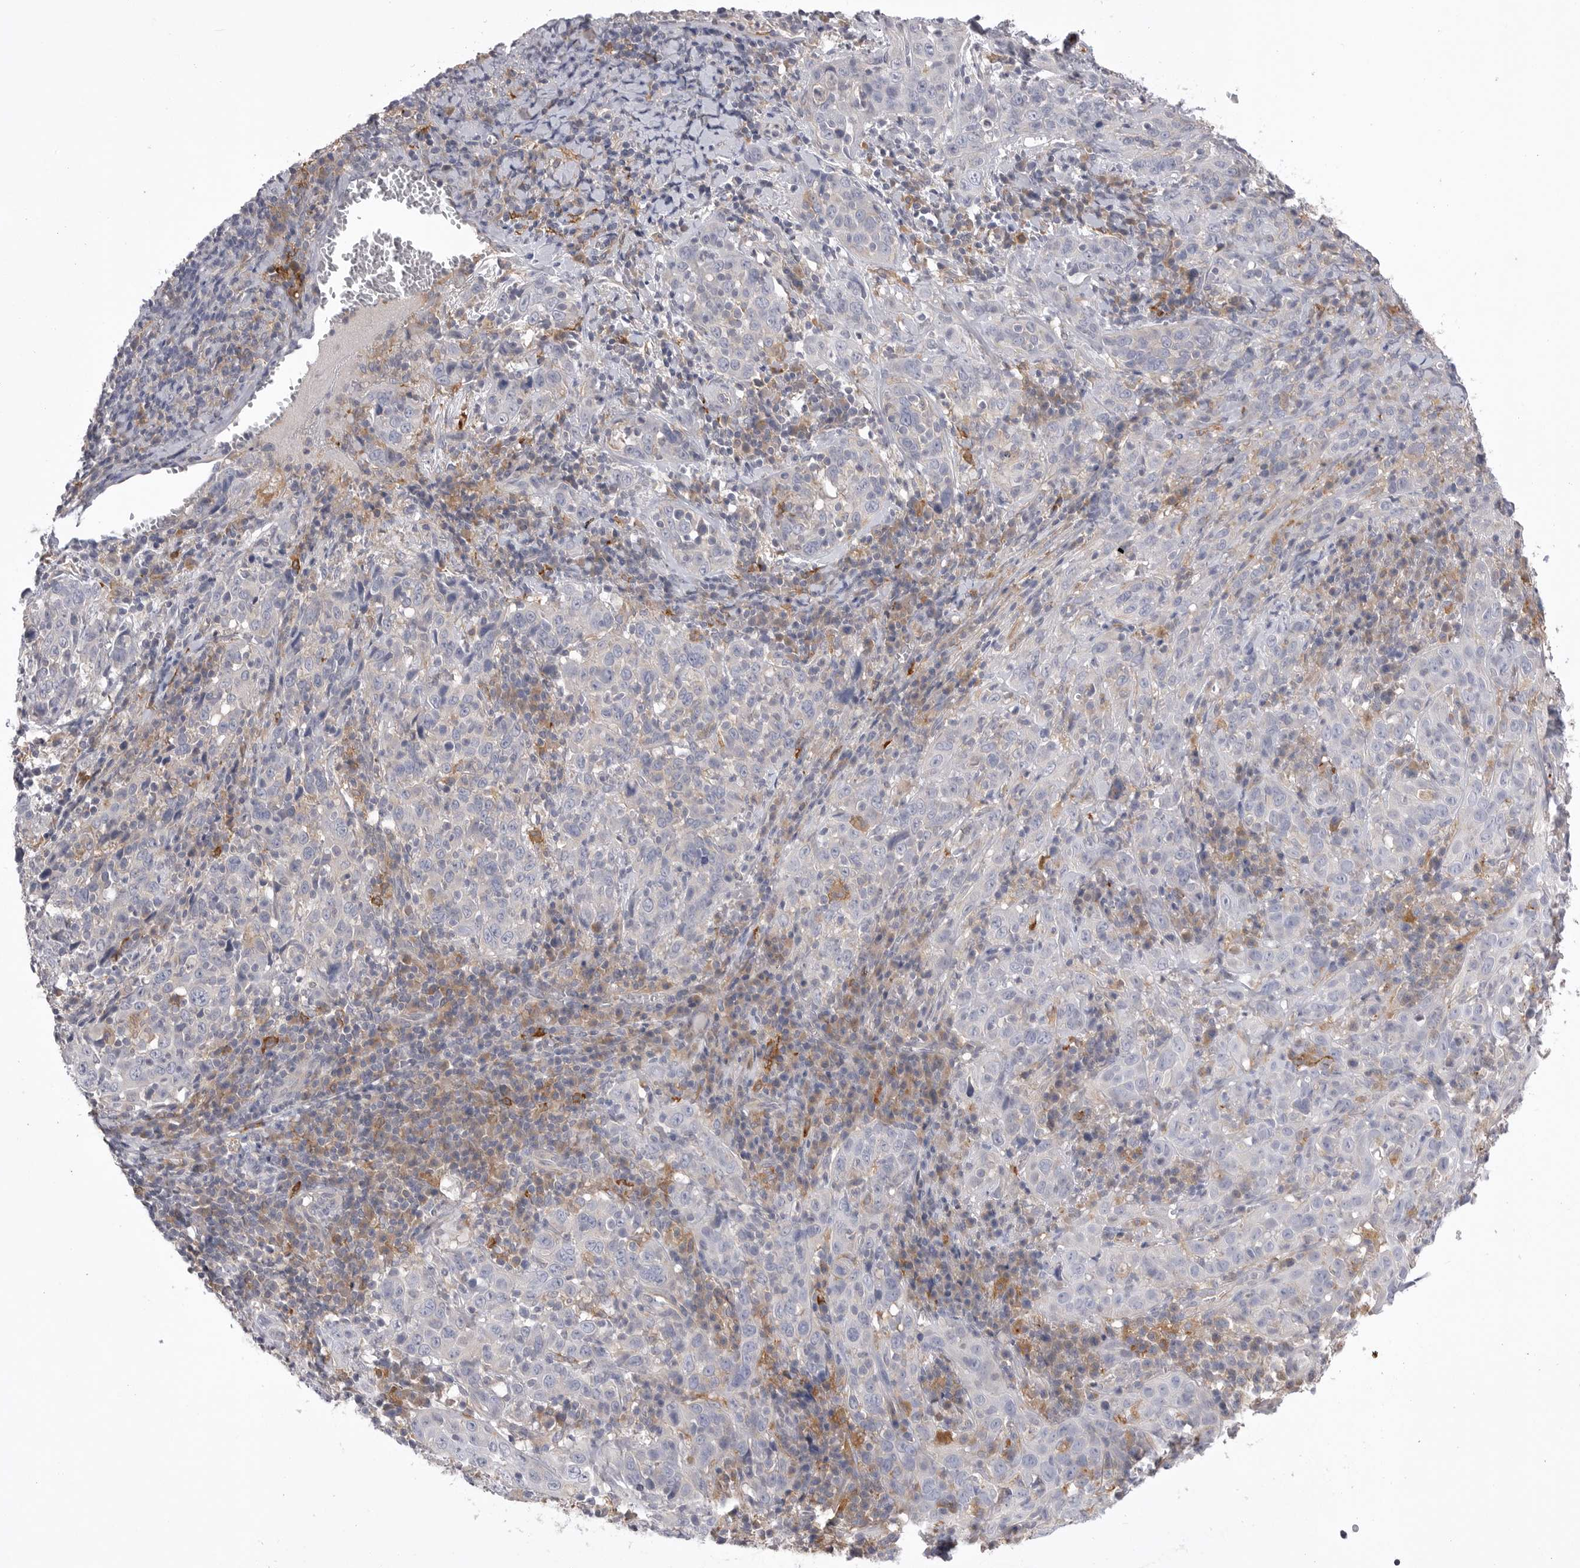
{"staining": {"intensity": "negative", "quantity": "none", "location": "none"}, "tissue": "cervical cancer", "cell_type": "Tumor cells", "image_type": "cancer", "snomed": [{"axis": "morphology", "description": "Squamous cell carcinoma, NOS"}, {"axis": "topography", "description": "Cervix"}], "caption": "DAB (3,3'-diaminobenzidine) immunohistochemical staining of cervical cancer demonstrates no significant positivity in tumor cells.", "gene": "VAC14", "patient": {"sex": "female", "age": 46}}